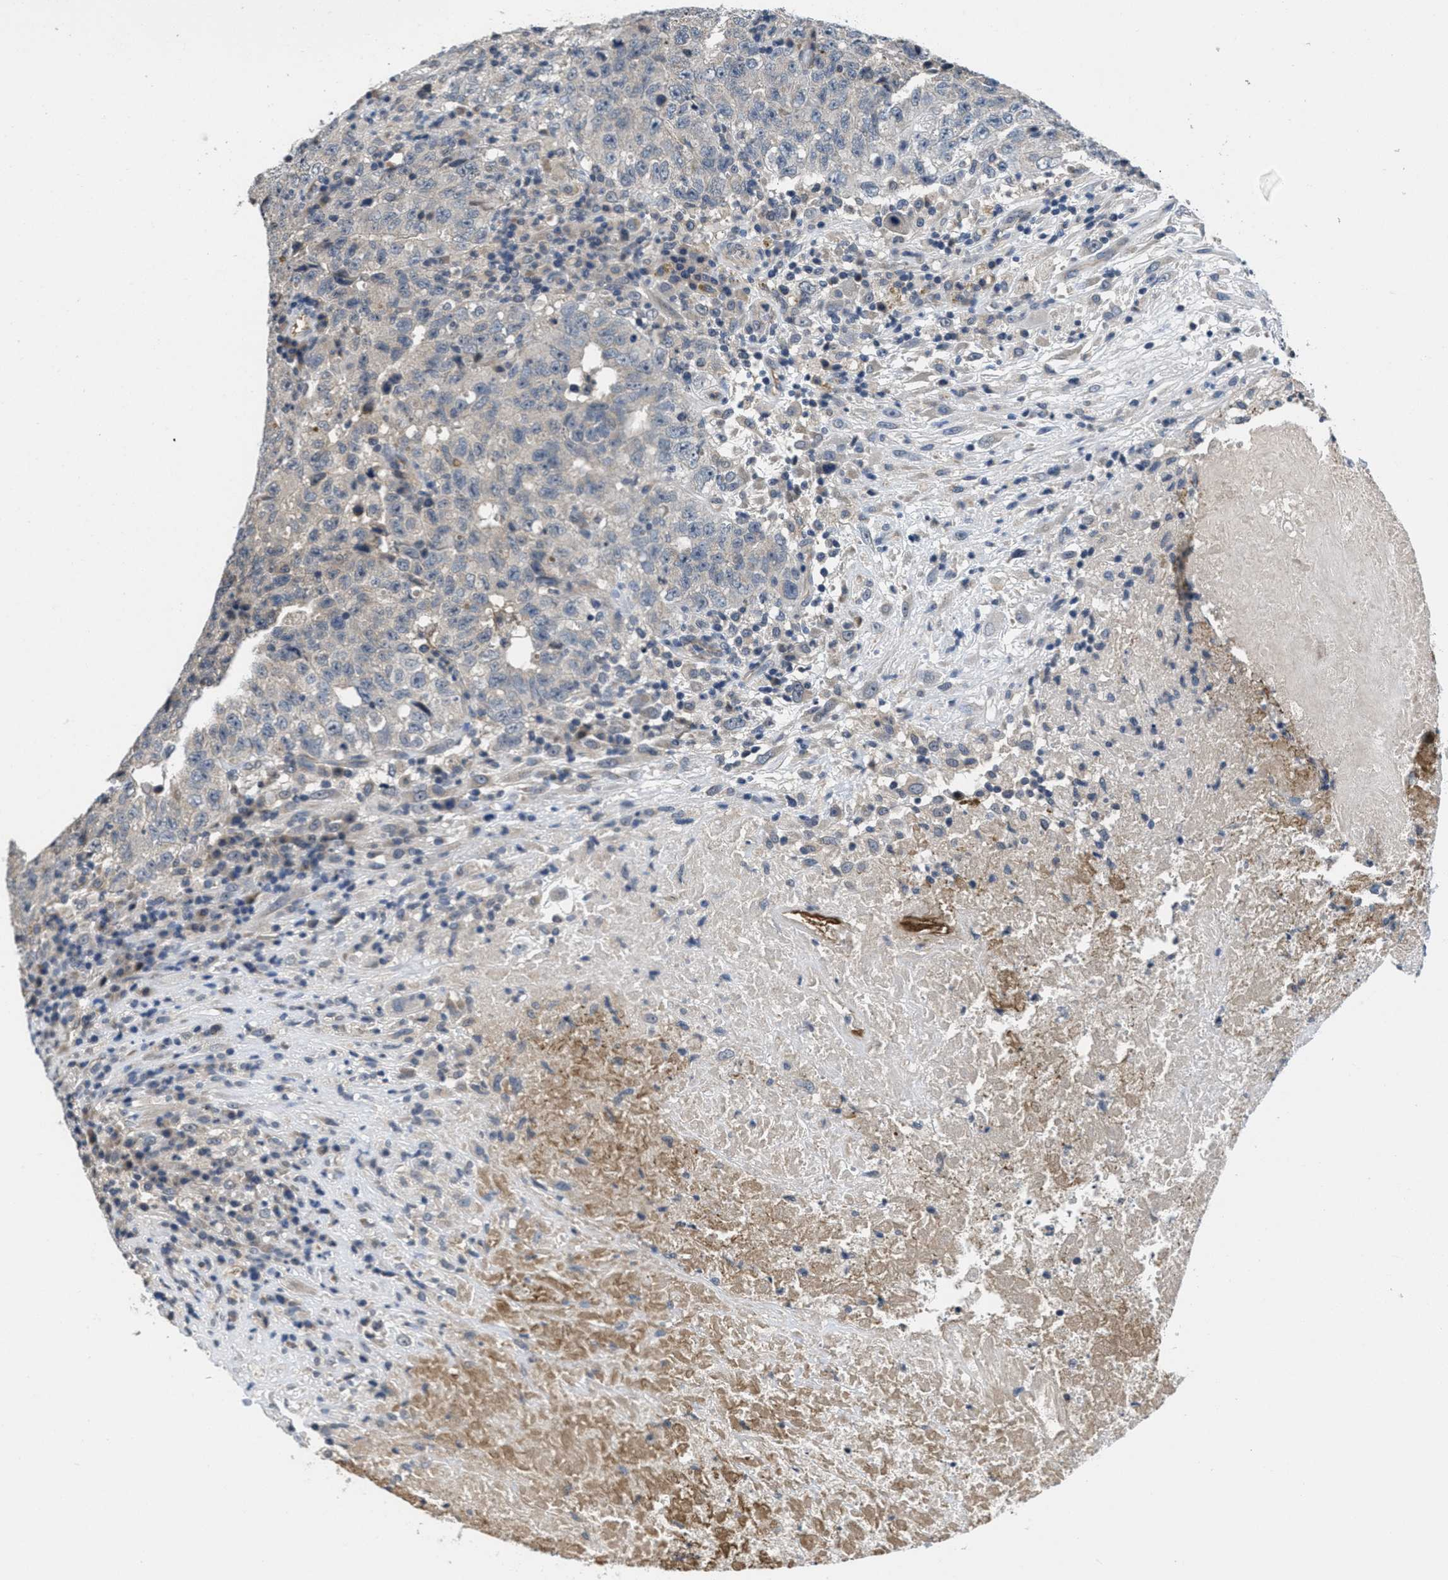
{"staining": {"intensity": "negative", "quantity": "none", "location": "none"}, "tissue": "testis cancer", "cell_type": "Tumor cells", "image_type": "cancer", "snomed": [{"axis": "morphology", "description": "Necrosis, NOS"}, {"axis": "morphology", "description": "Carcinoma, Embryonal, NOS"}, {"axis": "topography", "description": "Testis"}], "caption": "Testis cancer stained for a protein using IHC demonstrates no staining tumor cells.", "gene": "ANGPT1", "patient": {"sex": "male", "age": 19}}